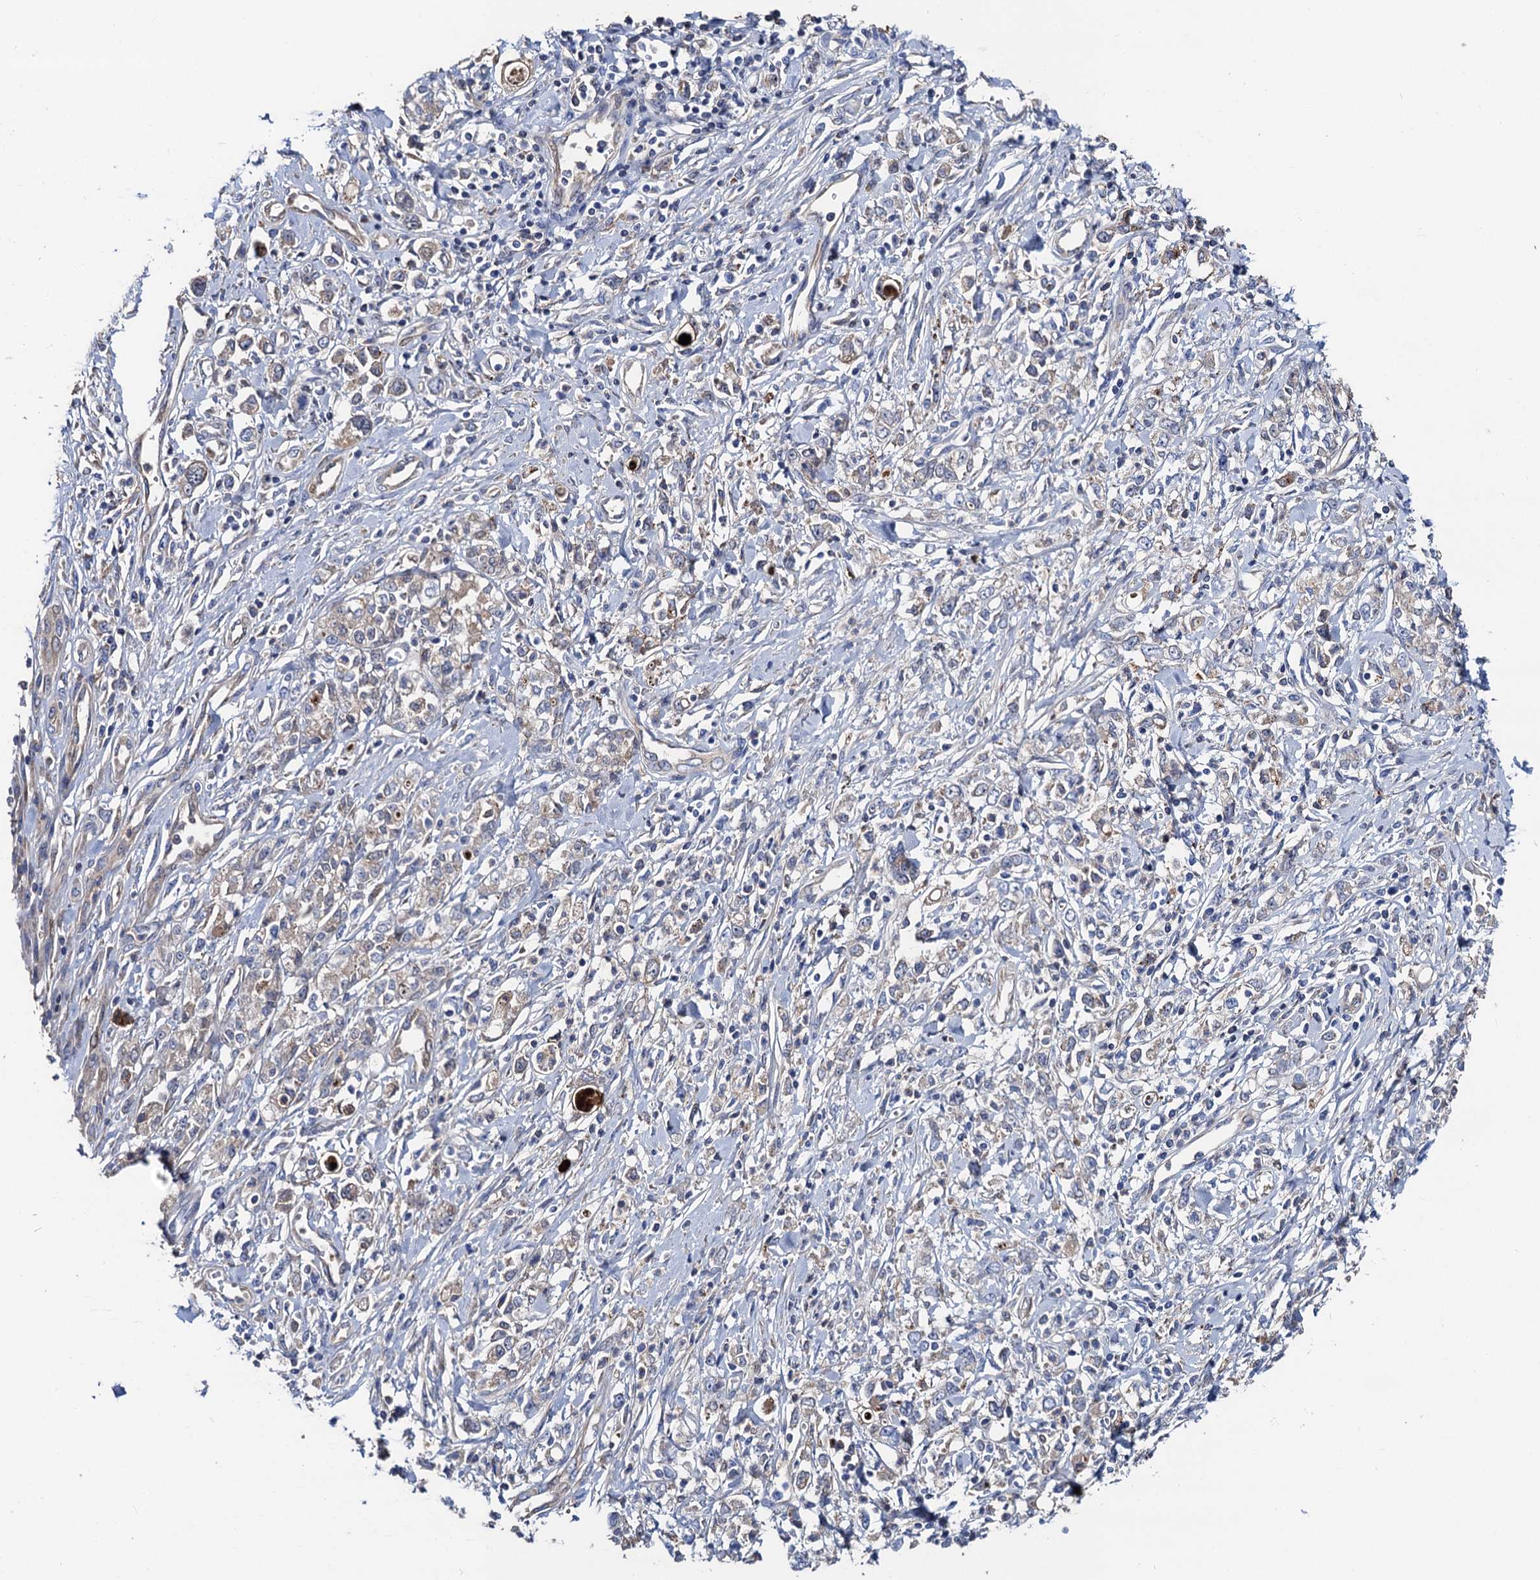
{"staining": {"intensity": "weak", "quantity": "25%-75%", "location": "cytoplasmic/membranous"}, "tissue": "stomach cancer", "cell_type": "Tumor cells", "image_type": "cancer", "snomed": [{"axis": "morphology", "description": "Adenocarcinoma, NOS"}, {"axis": "topography", "description": "Stomach"}], "caption": "This photomicrograph exhibits immunohistochemistry staining of stomach cancer, with low weak cytoplasmic/membranous staining in about 25%-75% of tumor cells.", "gene": "FREM3", "patient": {"sex": "female", "age": 76}}